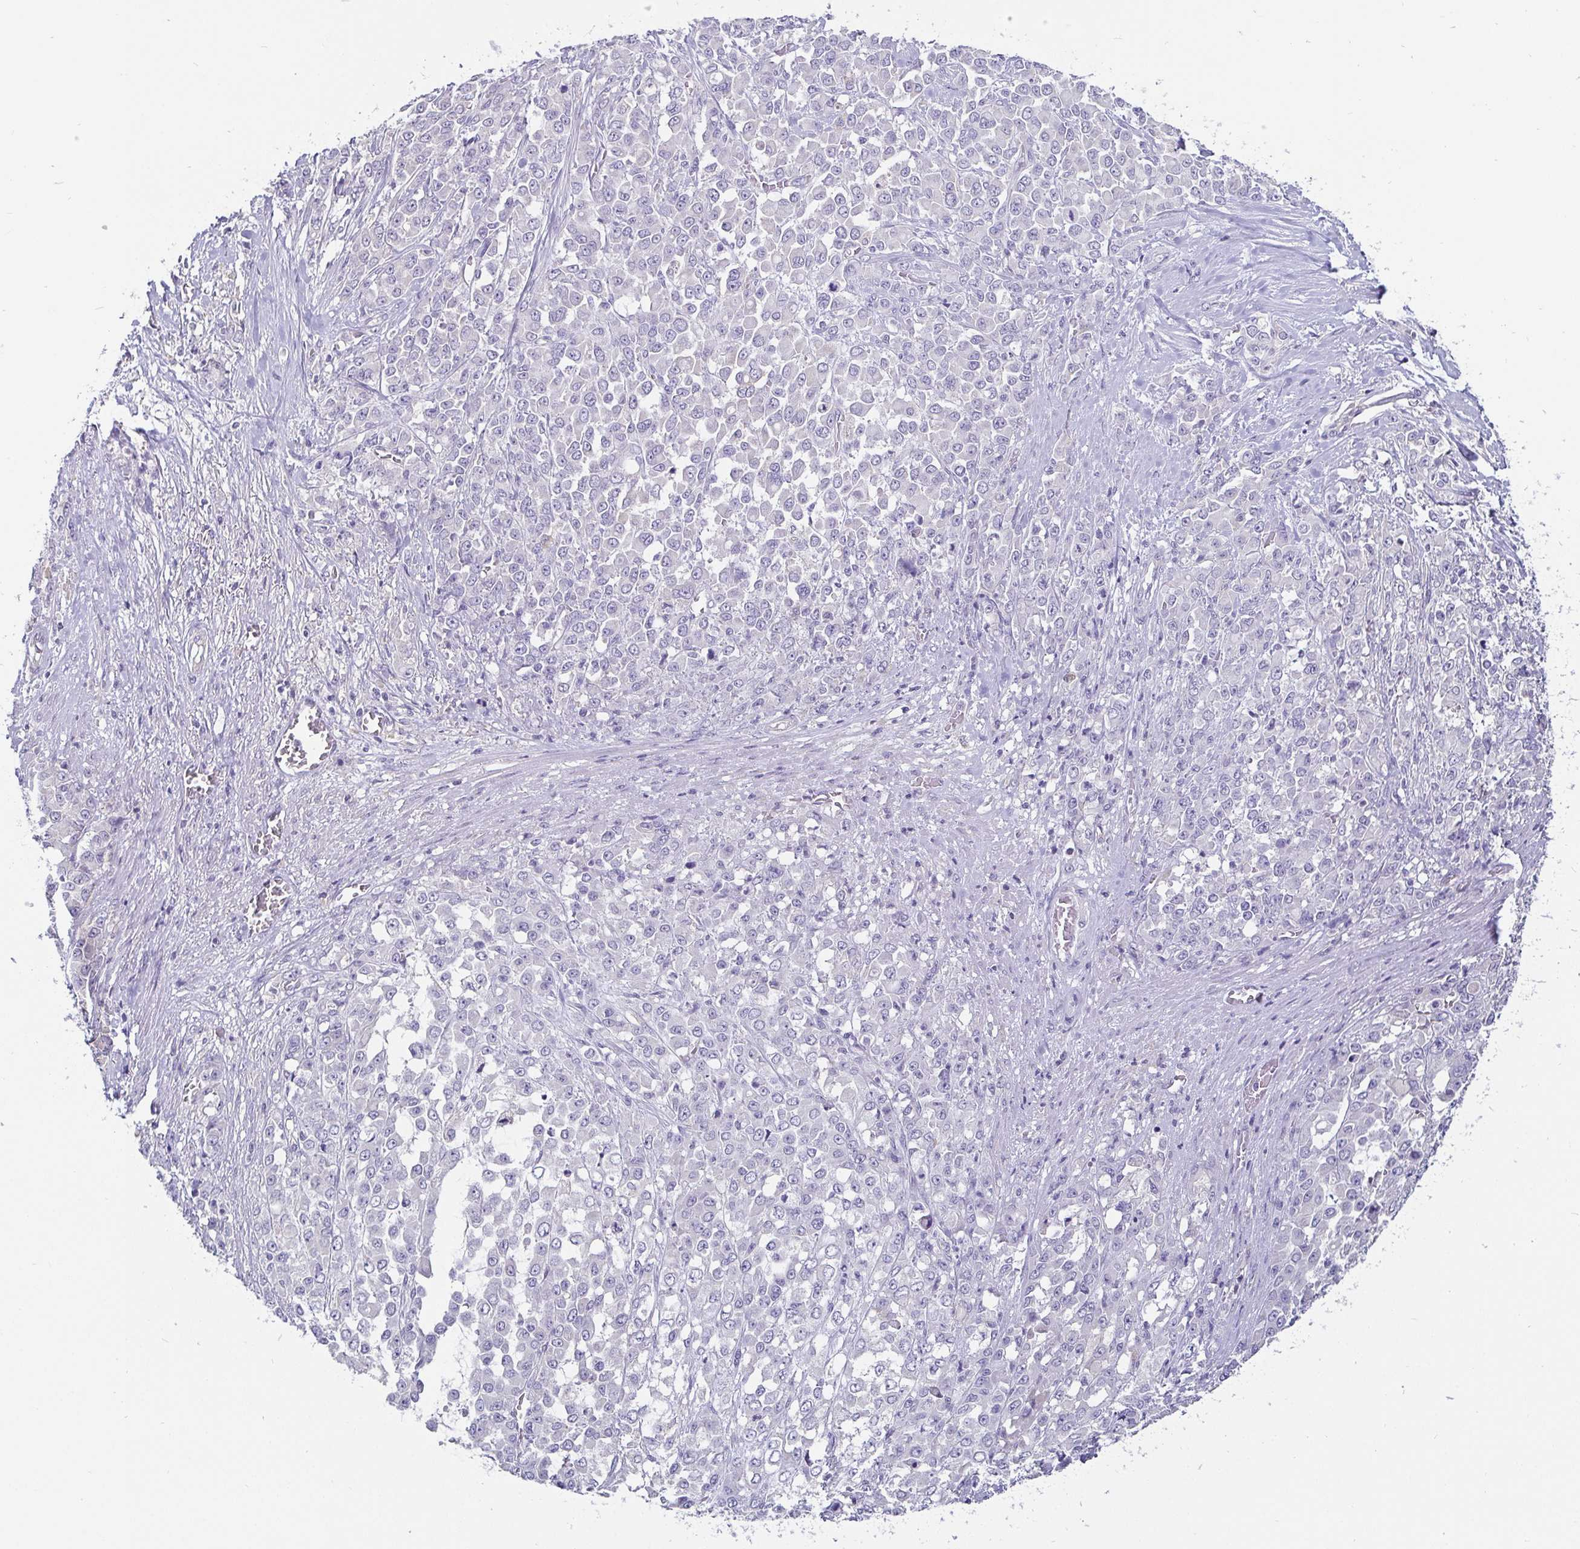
{"staining": {"intensity": "negative", "quantity": "none", "location": "none"}, "tissue": "stomach cancer", "cell_type": "Tumor cells", "image_type": "cancer", "snomed": [{"axis": "morphology", "description": "Adenocarcinoma, NOS"}, {"axis": "topography", "description": "Stomach"}], "caption": "This is an immunohistochemistry (IHC) image of adenocarcinoma (stomach). There is no staining in tumor cells.", "gene": "ADAMTS6", "patient": {"sex": "female", "age": 76}}